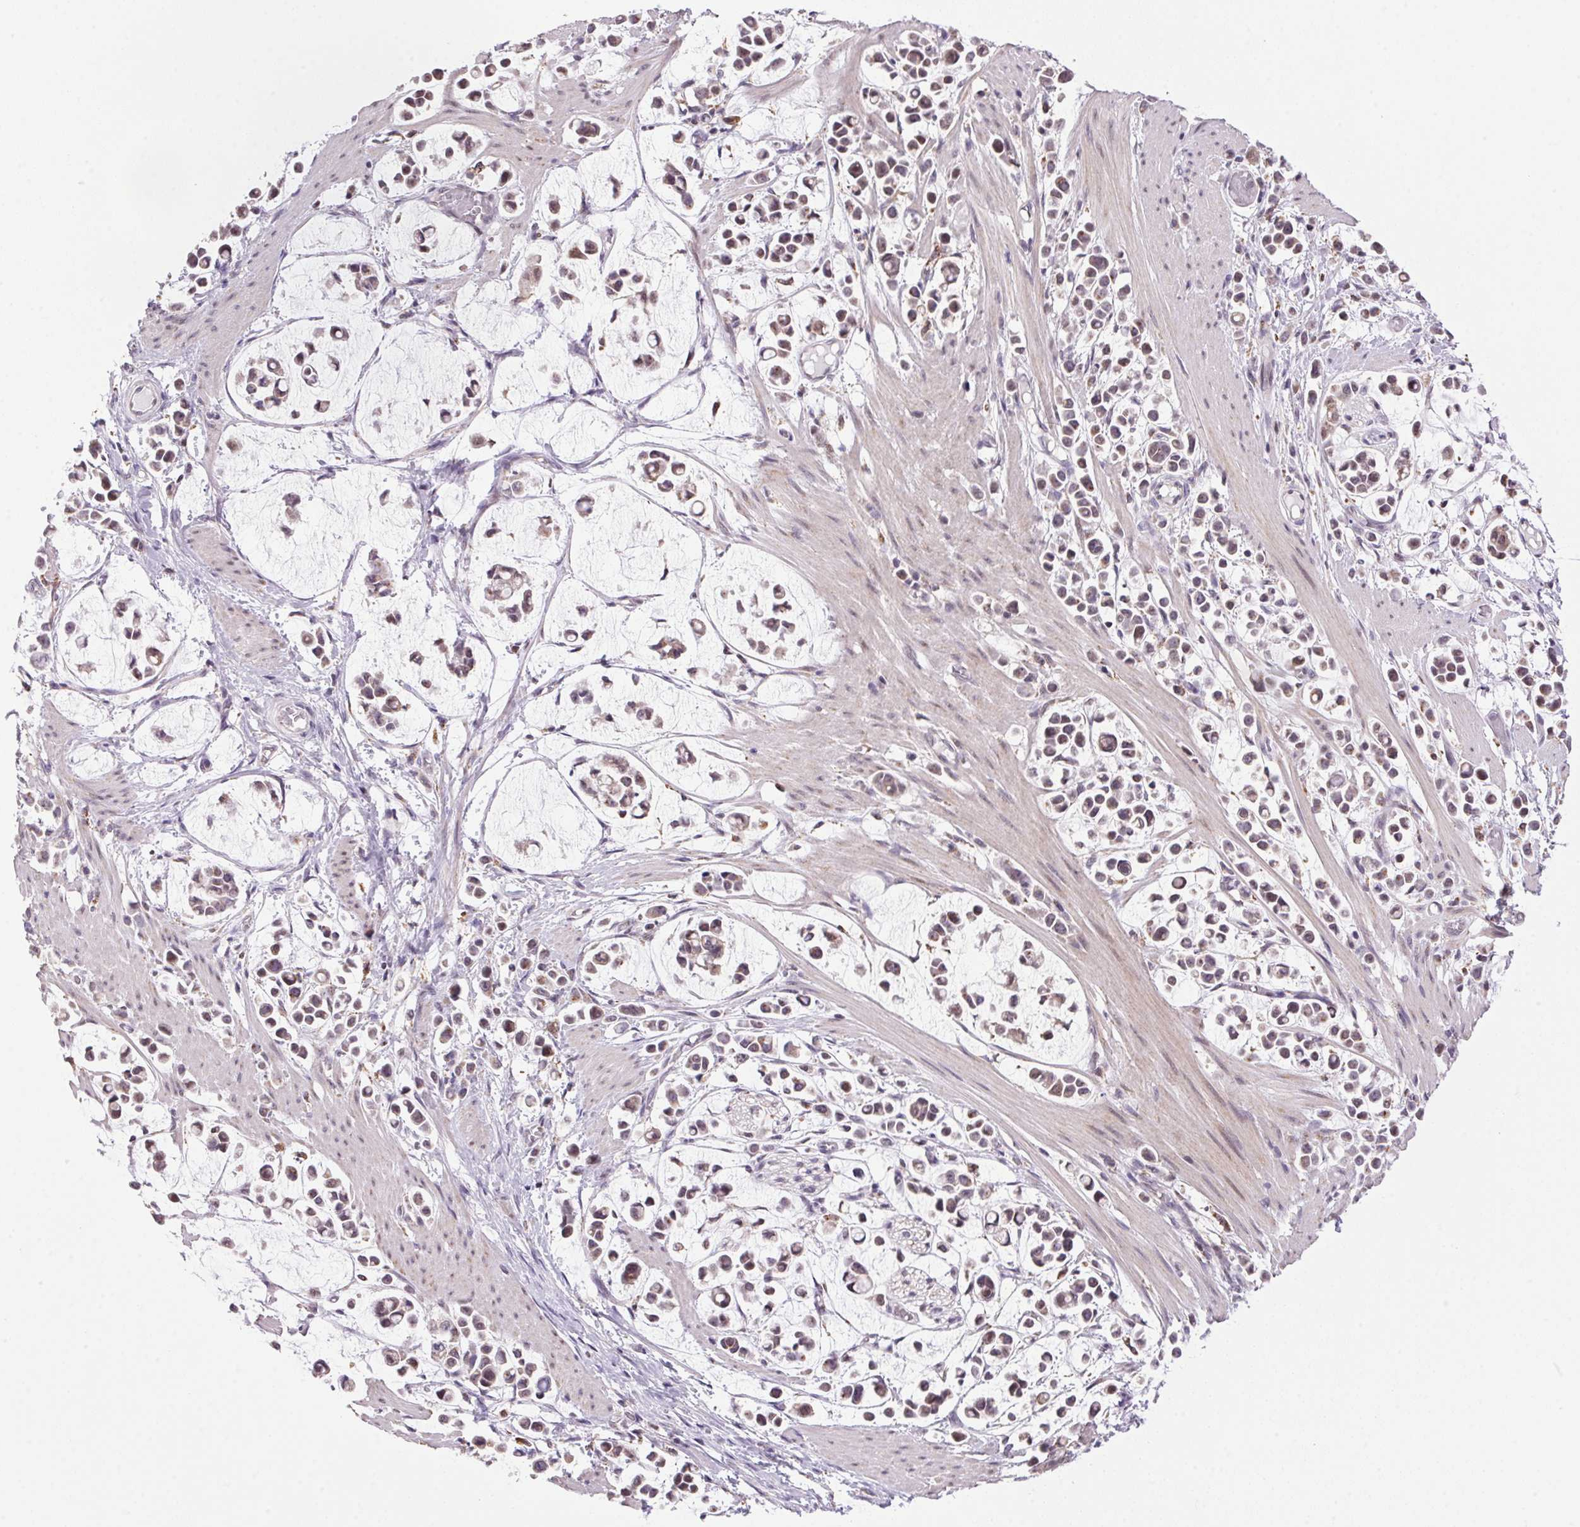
{"staining": {"intensity": "weak", "quantity": ">75%", "location": "cytoplasmic/membranous"}, "tissue": "stomach cancer", "cell_type": "Tumor cells", "image_type": "cancer", "snomed": [{"axis": "morphology", "description": "Adenocarcinoma, NOS"}, {"axis": "topography", "description": "Stomach"}], "caption": "A brown stain shows weak cytoplasmic/membranous positivity of a protein in human stomach adenocarcinoma tumor cells. (Brightfield microscopy of DAB IHC at high magnification).", "gene": "AKR1E2", "patient": {"sex": "male", "age": 82}}